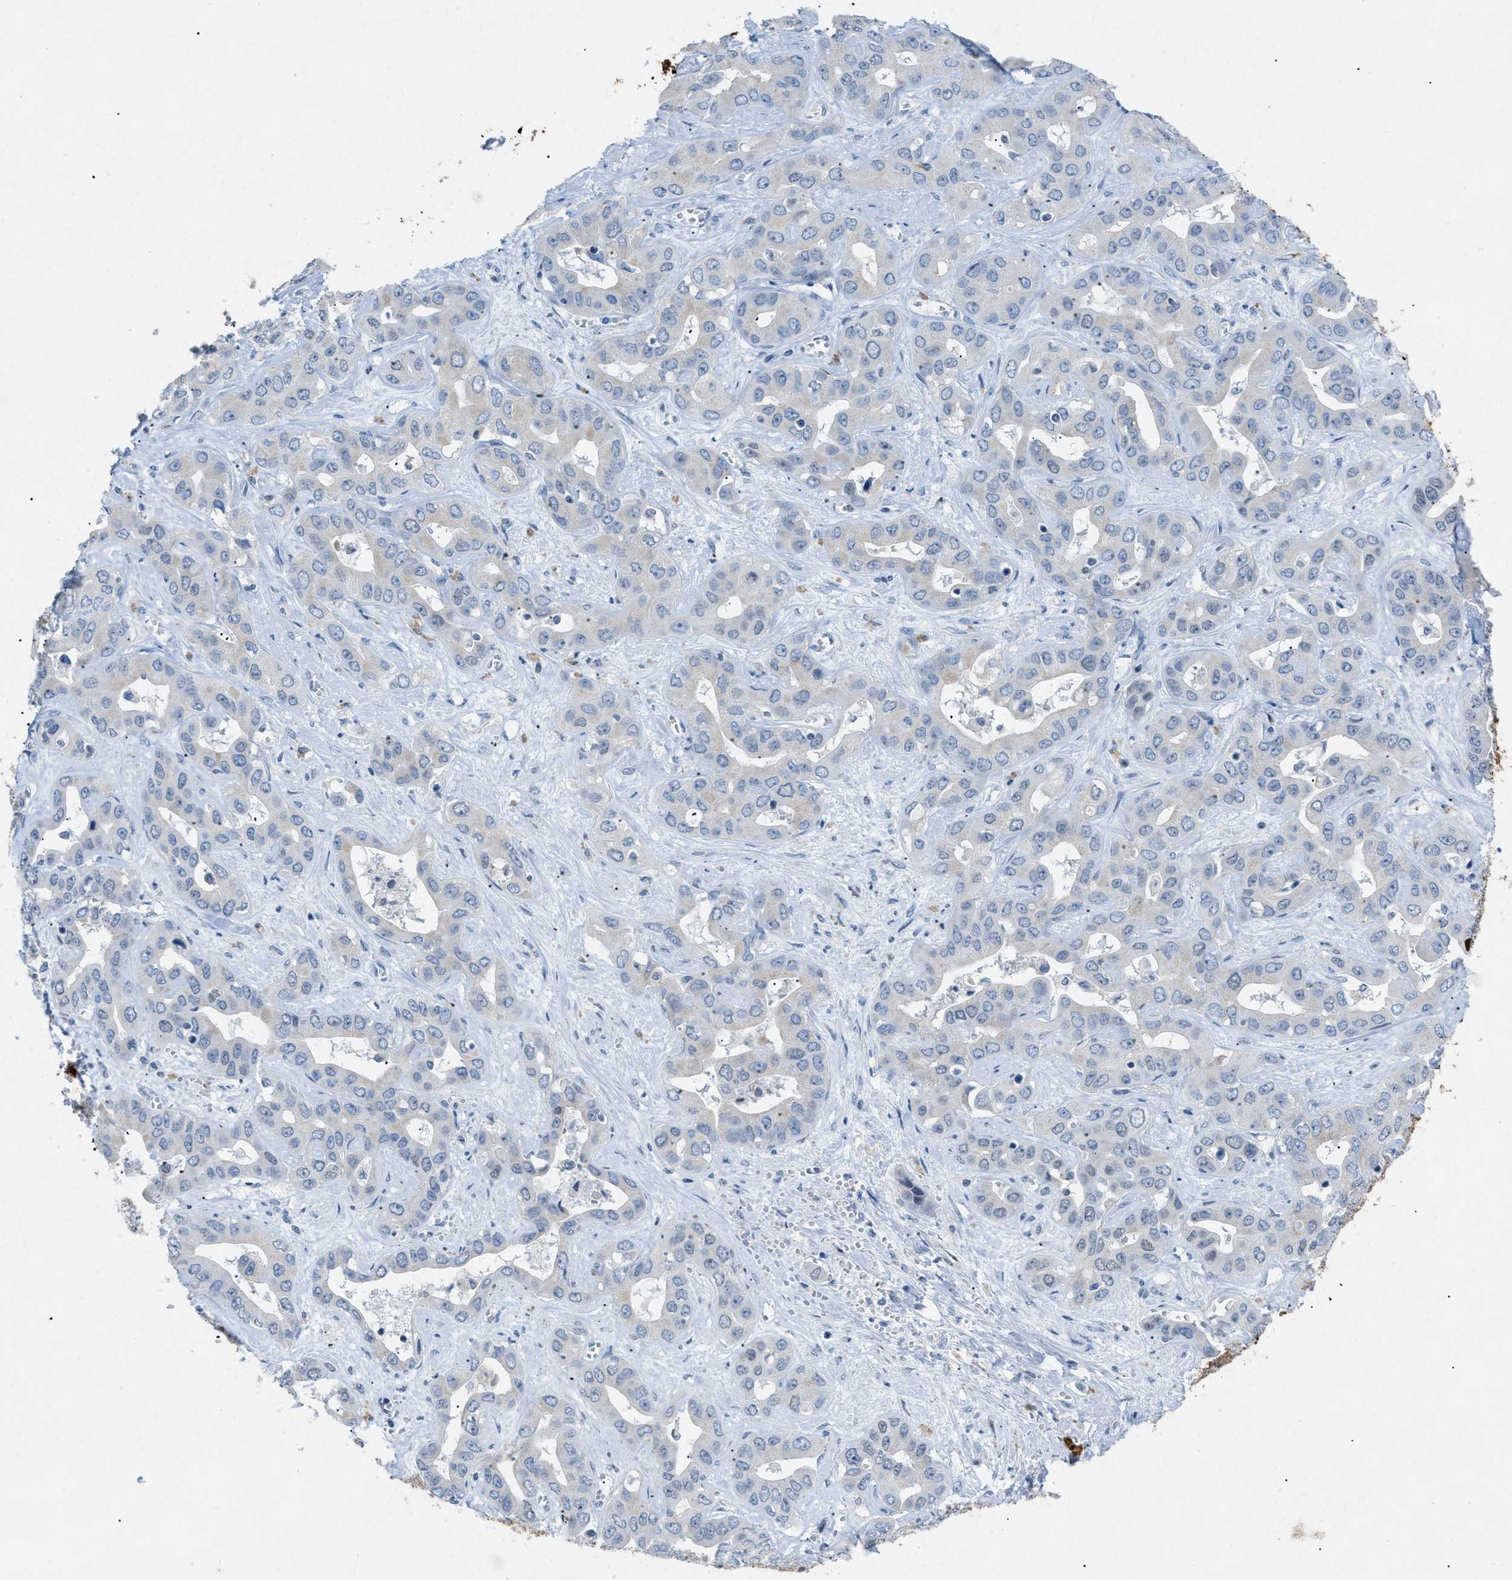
{"staining": {"intensity": "strong", "quantity": "<25%", "location": "cytoplasmic/membranous"}, "tissue": "liver cancer", "cell_type": "Tumor cells", "image_type": "cancer", "snomed": [{"axis": "morphology", "description": "Cholangiocarcinoma"}, {"axis": "topography", "description": "Liver"}], "caption": "This micrograph displays liver cholangiocarcinoma stained with IHC to label a protein in brown. The cytoplasmic/membranous of tumor cells show strong positivity for the protein. Nuclei are counter-stained blue.", "gene": "TASOR", "patient": {"sex": "female", "age": 52}}